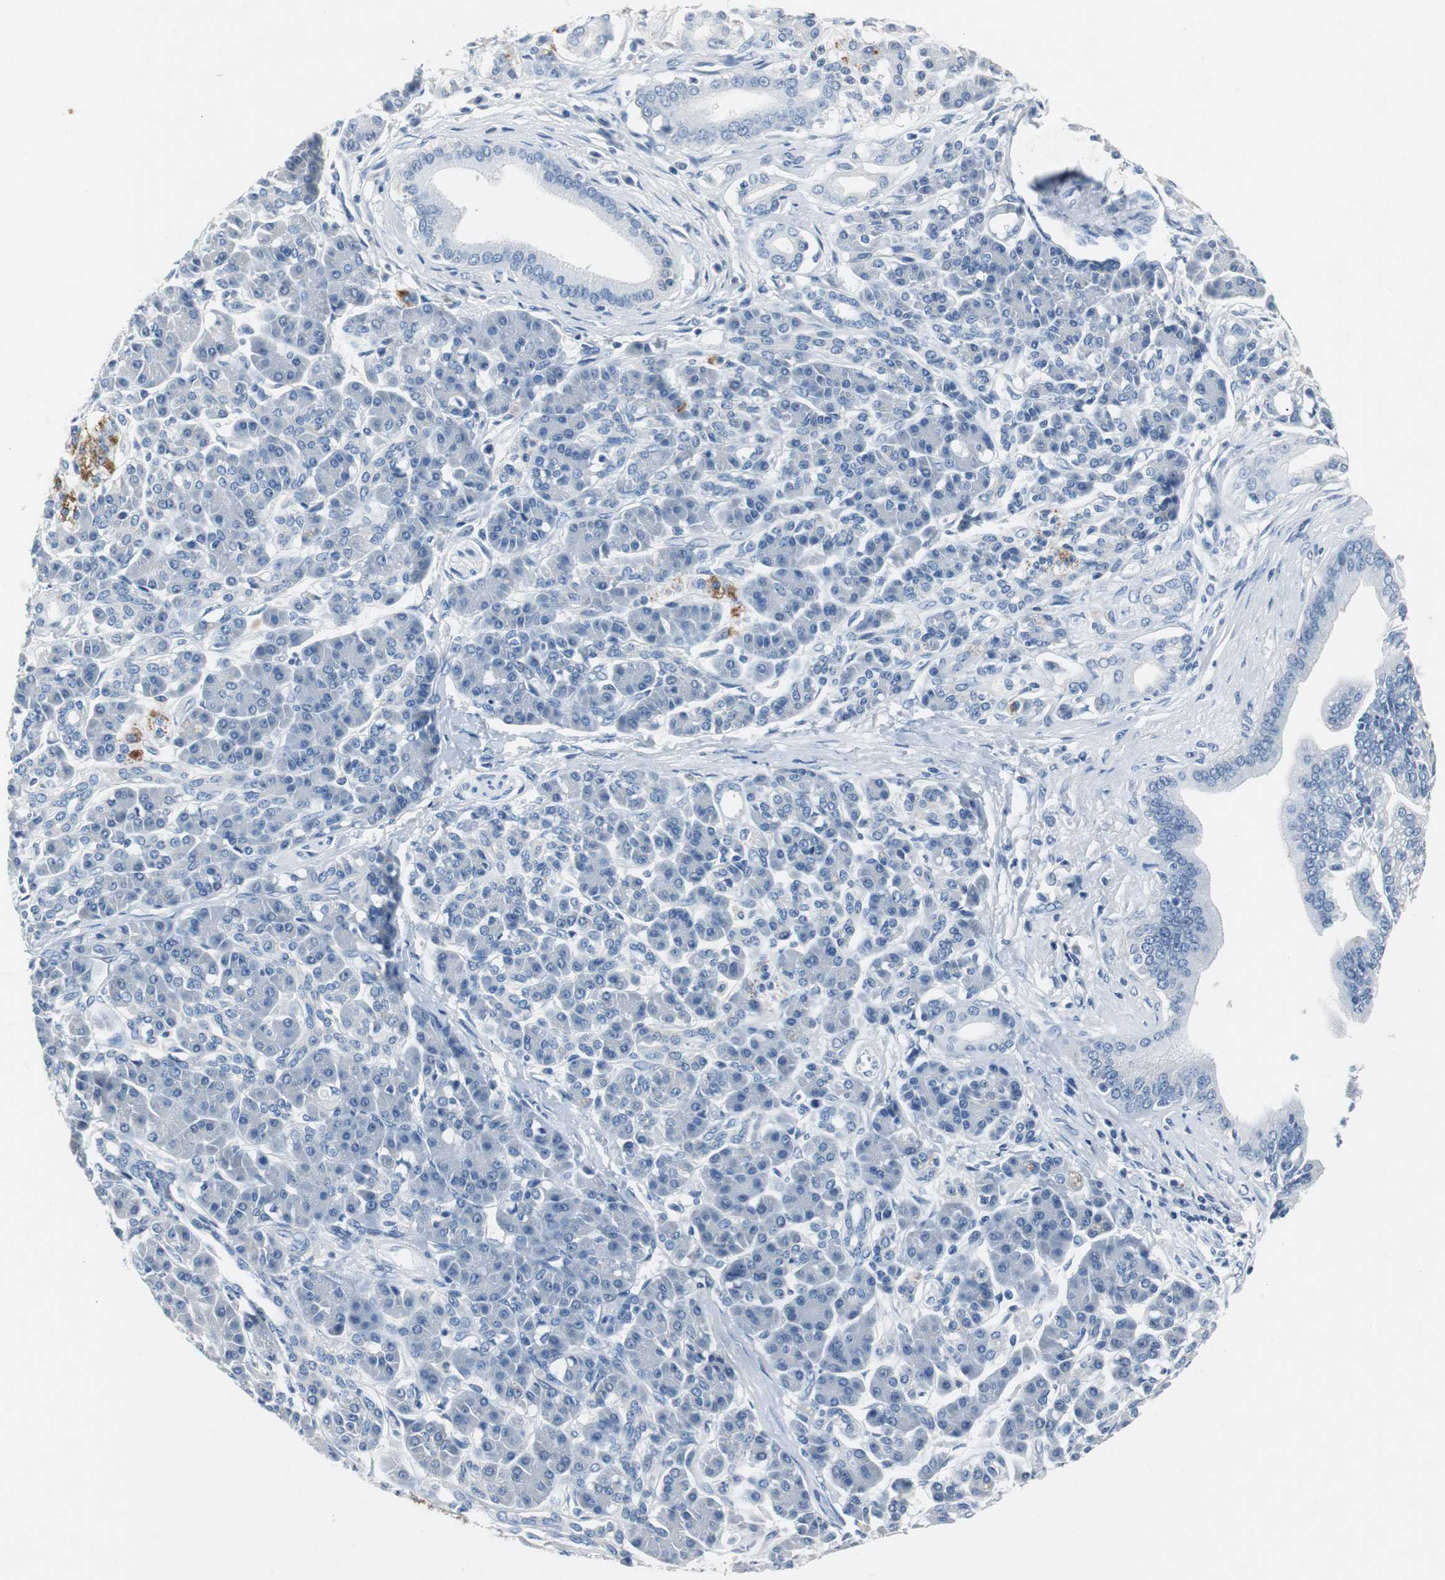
{"staining": {"intensity": "negative", "quantity": "none", "location": "none"}, "tissue": "pancreatic cancer", "cell_type": "Tumor cells", "image_type": "cancer", "snomed": [{"axis": "morphology", "description": "Adenocarcinoma, NOS"}, {"axis": "topography", "description": "Pancreas"}], "caption": "Tumor cells are negative for protein expression in human pancreatic cancer (adenocarcinoma).", "gene": "LRP2", "patient": {"sex": "male", "age": 59}}